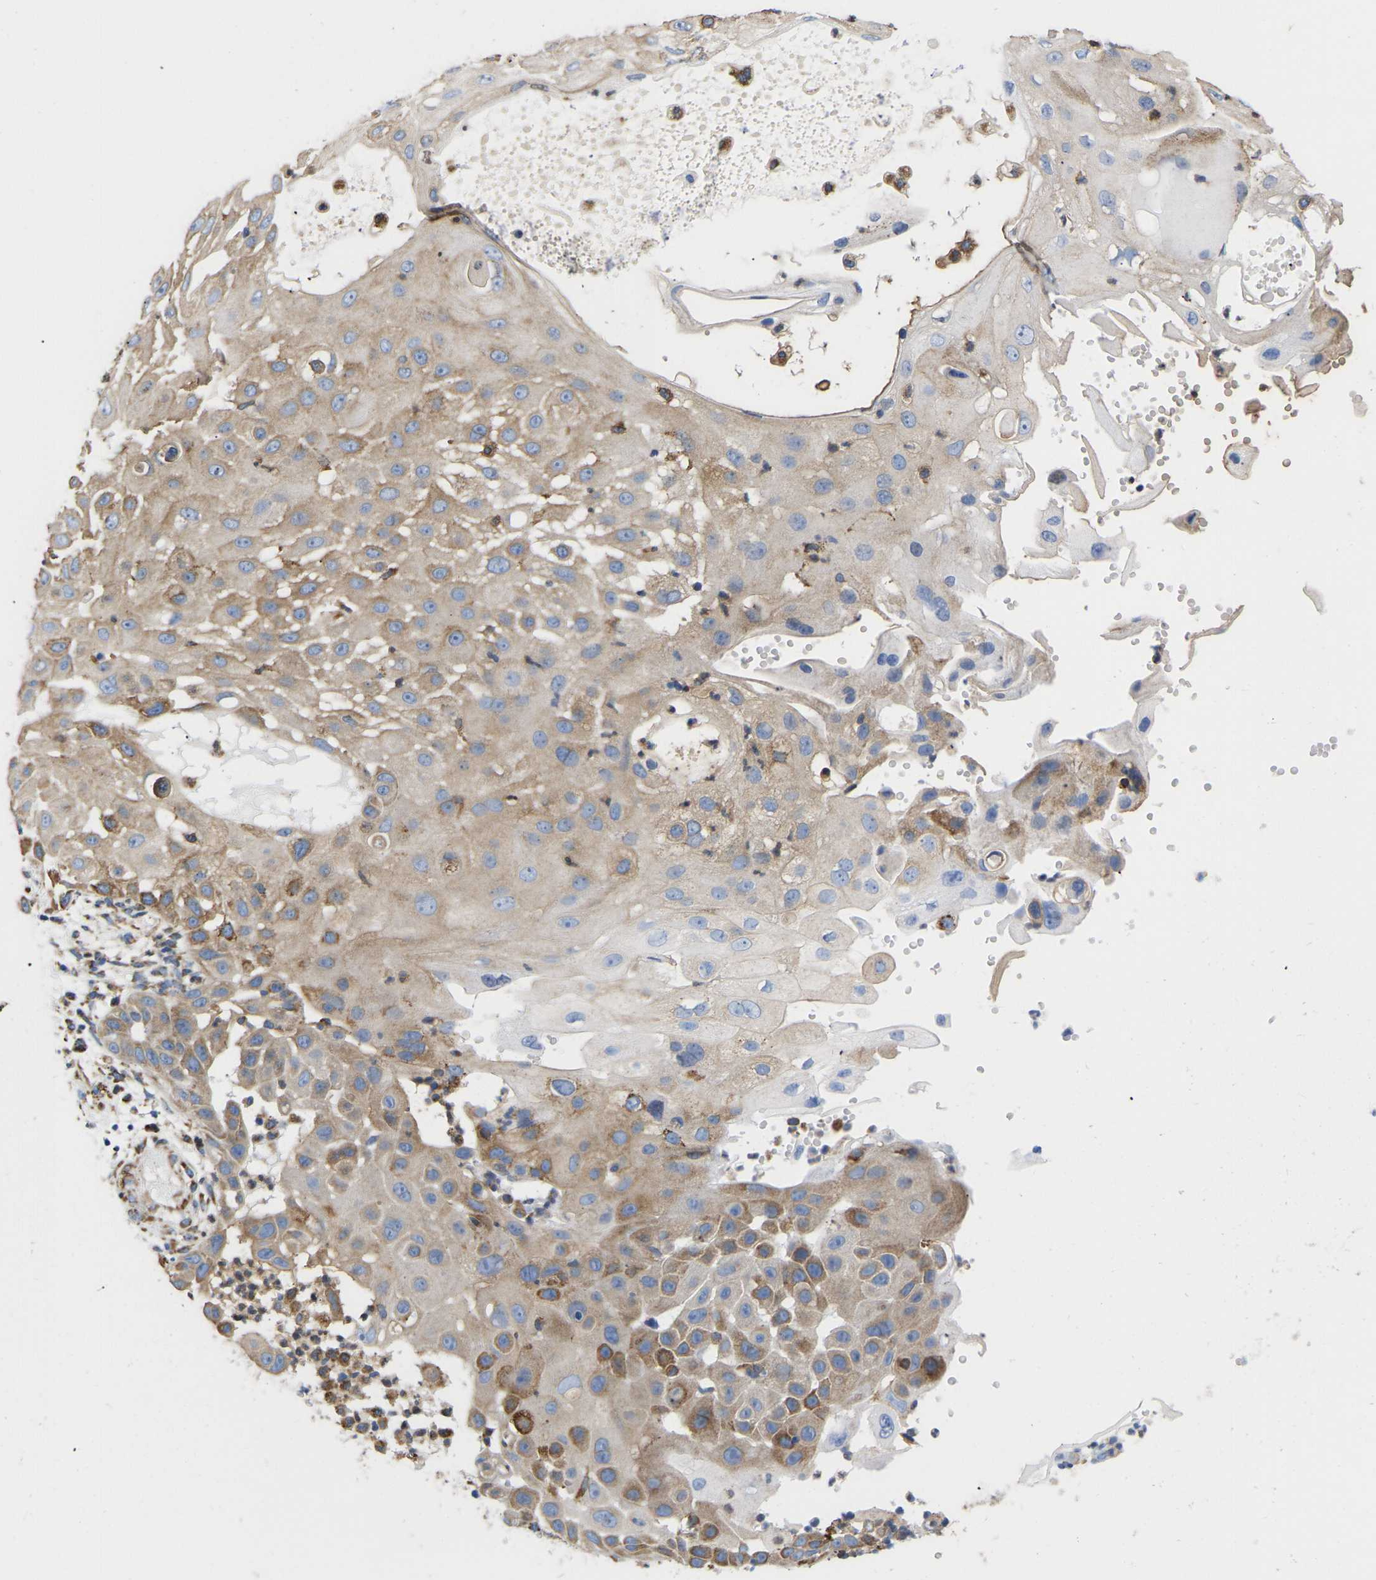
{"staining": {"intensity": "weak", "quantity": ">75%", "location": "cytoplasmic/membranous"}, "tissue": "skin cancer", "cell_type": "Tumor cells", "image_type": "cancer", "snomed": [{"axis": "morphology", "description": "Squamous cell carcinoma, NOS"}, {"axis": "topography", "description": "Skin"}], "caption": "Skin squamous cell carcinoma stained with a protein marker reveals weak staining in tumor cells.", "gene": "P4HB", "patient": {"sex": "female", "age": 44}}